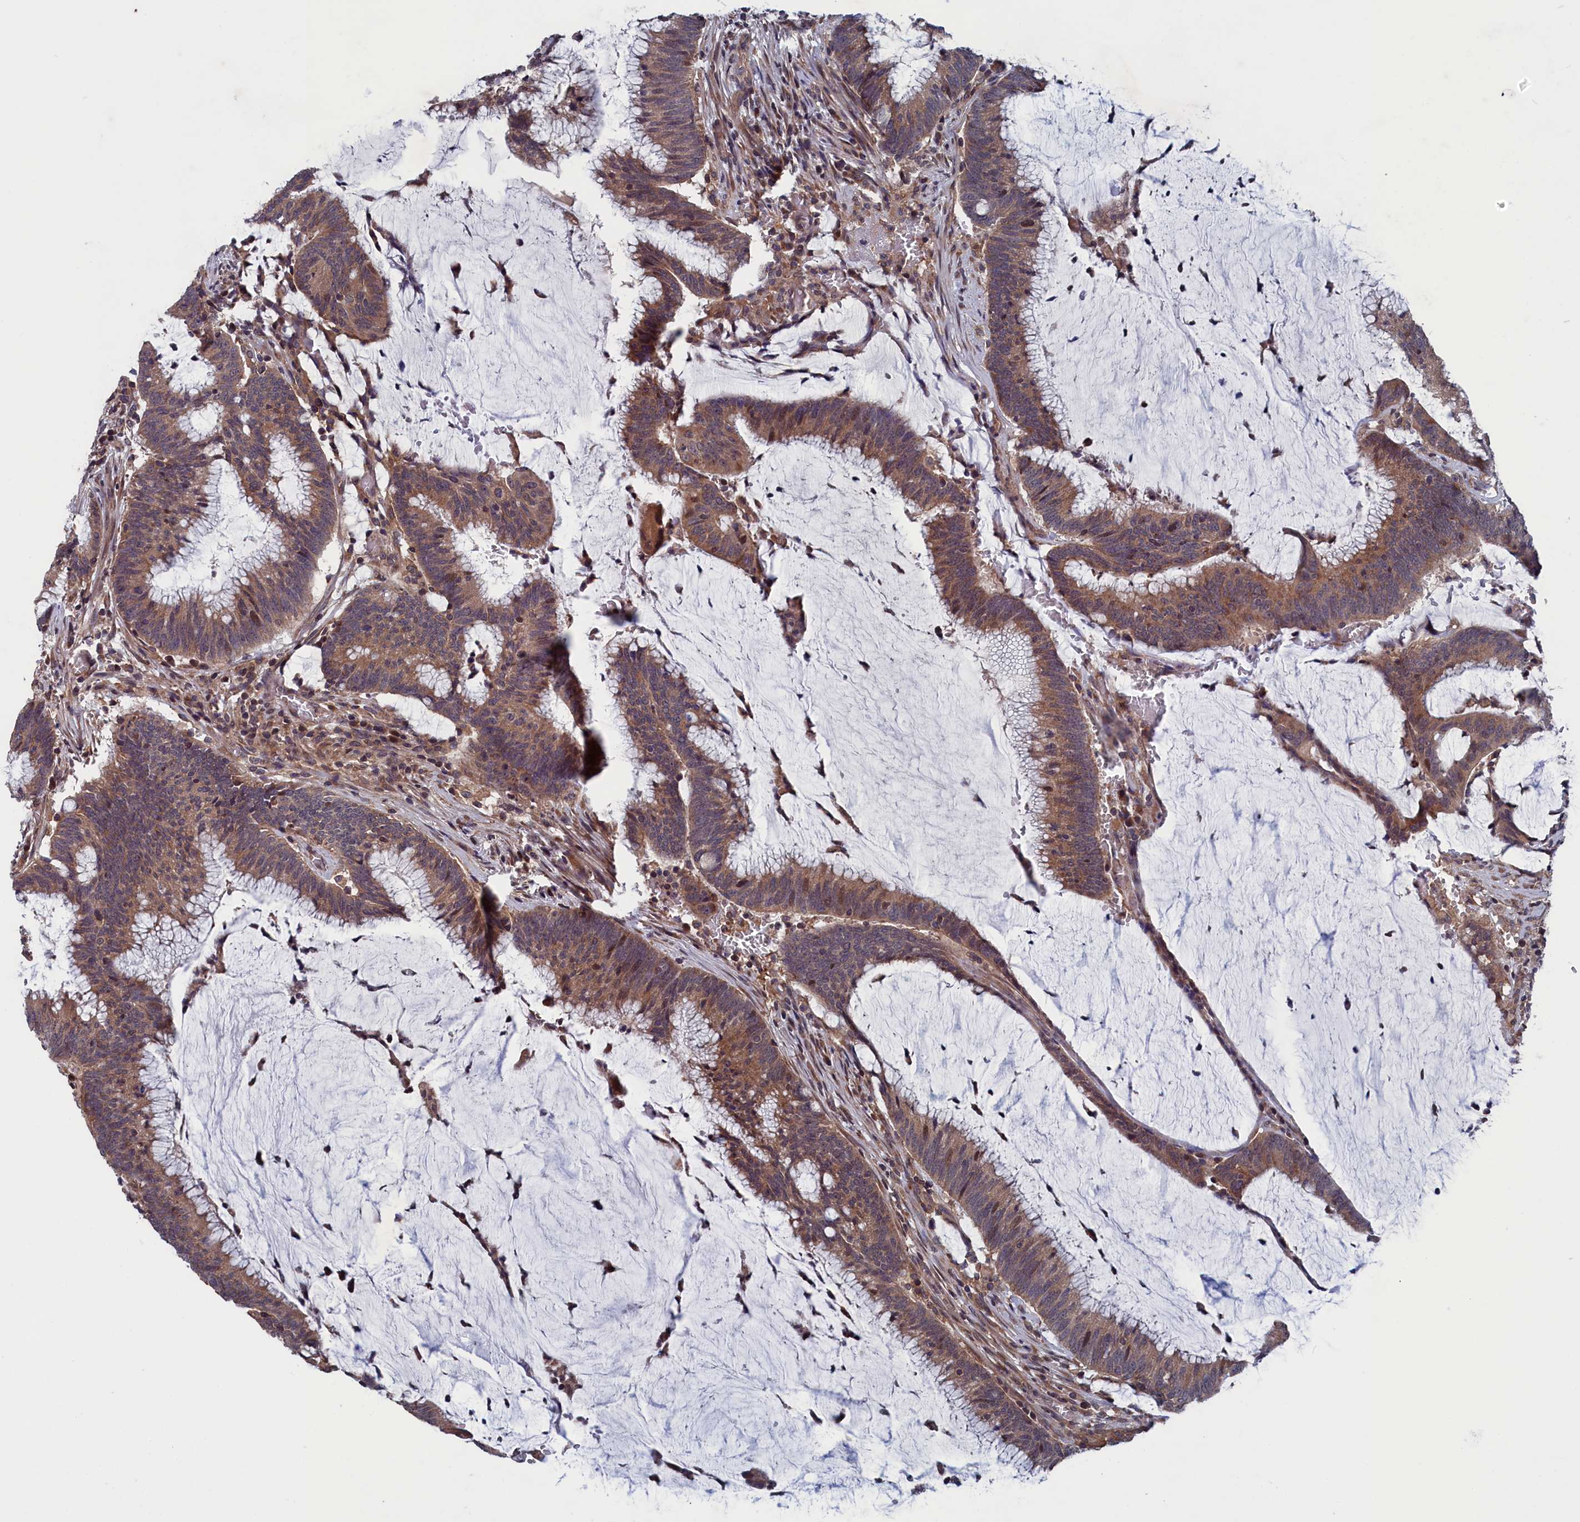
{"staining": {"intensity": "moderate", "quantity": ">75%", "location": "cytoplasmic/membranous,nuclear"}, "tissue": "colorectal cancer", "cell_type": "Tumor cells", "image_type": "cancer", "snomed": [{"axis": "morphology", "description": "Adenocarcinoma, NOS"}, {"axis": "topography", "description": "Rectum"}], "caption": "The micrograph demonstrates staining of colorectal adenocarcinoma, revealing moderate cytoplasmic/membranous and nuclear protein positivity (brown color) within tumor cells.", "gene": "SPATA13", "patient": {"sex": "female", "age": 77}}